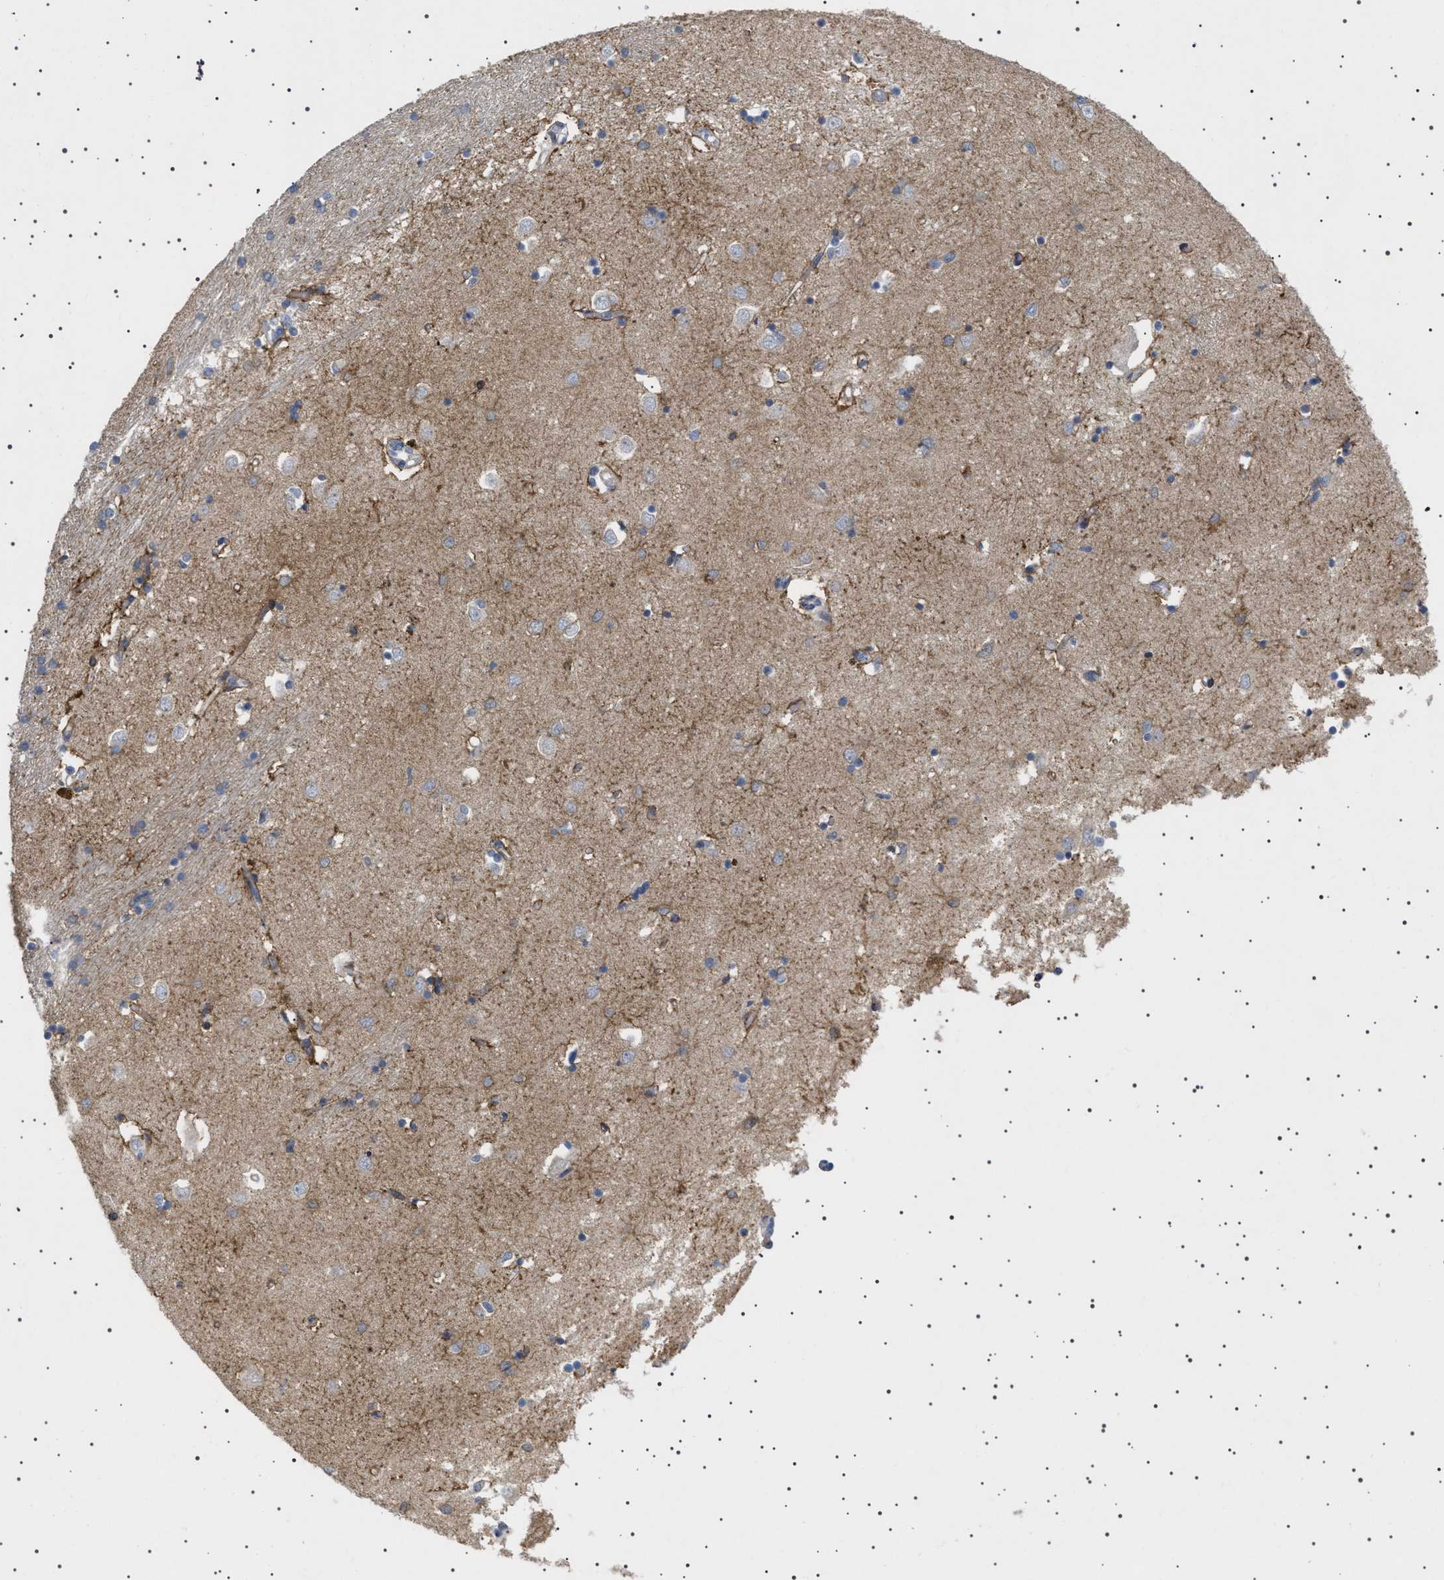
{"staining": {"intensity": "moderate", "quantity": "<25%", "location": "cytoplasmic/membranous"}, "tissue": "caudate", "cell_type": "Glial cells", "image_type": "normal", "snomed": [{"axis": "morphology", "description": "Normal tissue, NOS"}, {"axis": "topography", "description": "Lateral ventricle wall"}], "caption": "Moderate cytoplasmic/membranous staining is present in about <25% of glial cells in benign caudate. (DAB (3,3'-diaminobenzidine) IHC, brown staining for protein, blue staining for nuclei).", "gene": "HTR1A", "patient": {"sex": "female", "age": 19}}